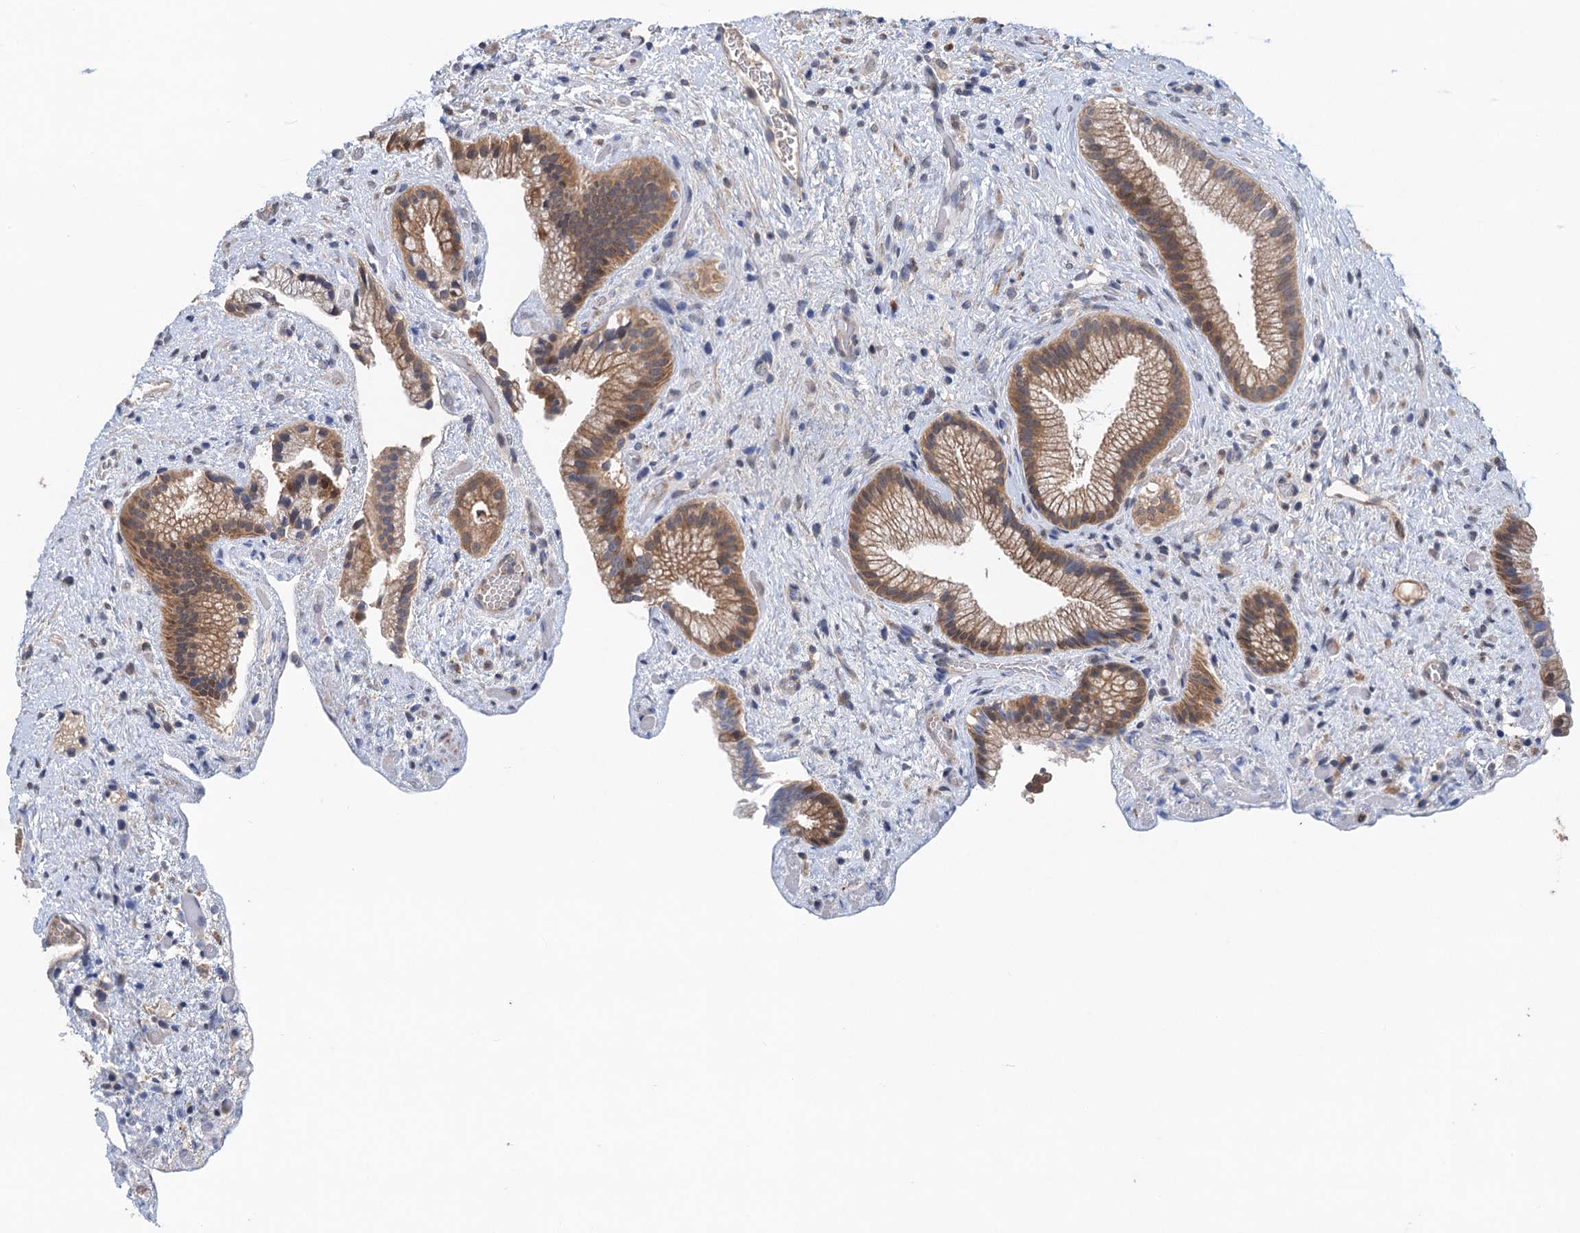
{"staining": {"intensity": "moderate", "quantity": ">75%", "location": "cytoplasmic/membranous"}, "tissue": "gallbladder", "cell_type": "Glandular cells", "image_type": "normal", "snomed": [{"axis": "morphology", "description": "Normal tissue, NOS"}, {"axis": "morphology", "description": "Inflammation, NOS"}, {"axis": "topography", "description": "Gallbladder"}], "caption": "IHC (DAB) staining of benign human gallbladder displays moderate cytoplasmic/membranous protein positivity in approximately >75% of glandular cells. (IHC, brightfield microscopy, high magnification).", "gene": "TMEM39B", "patient": {"sex": "male", "age": 51}}